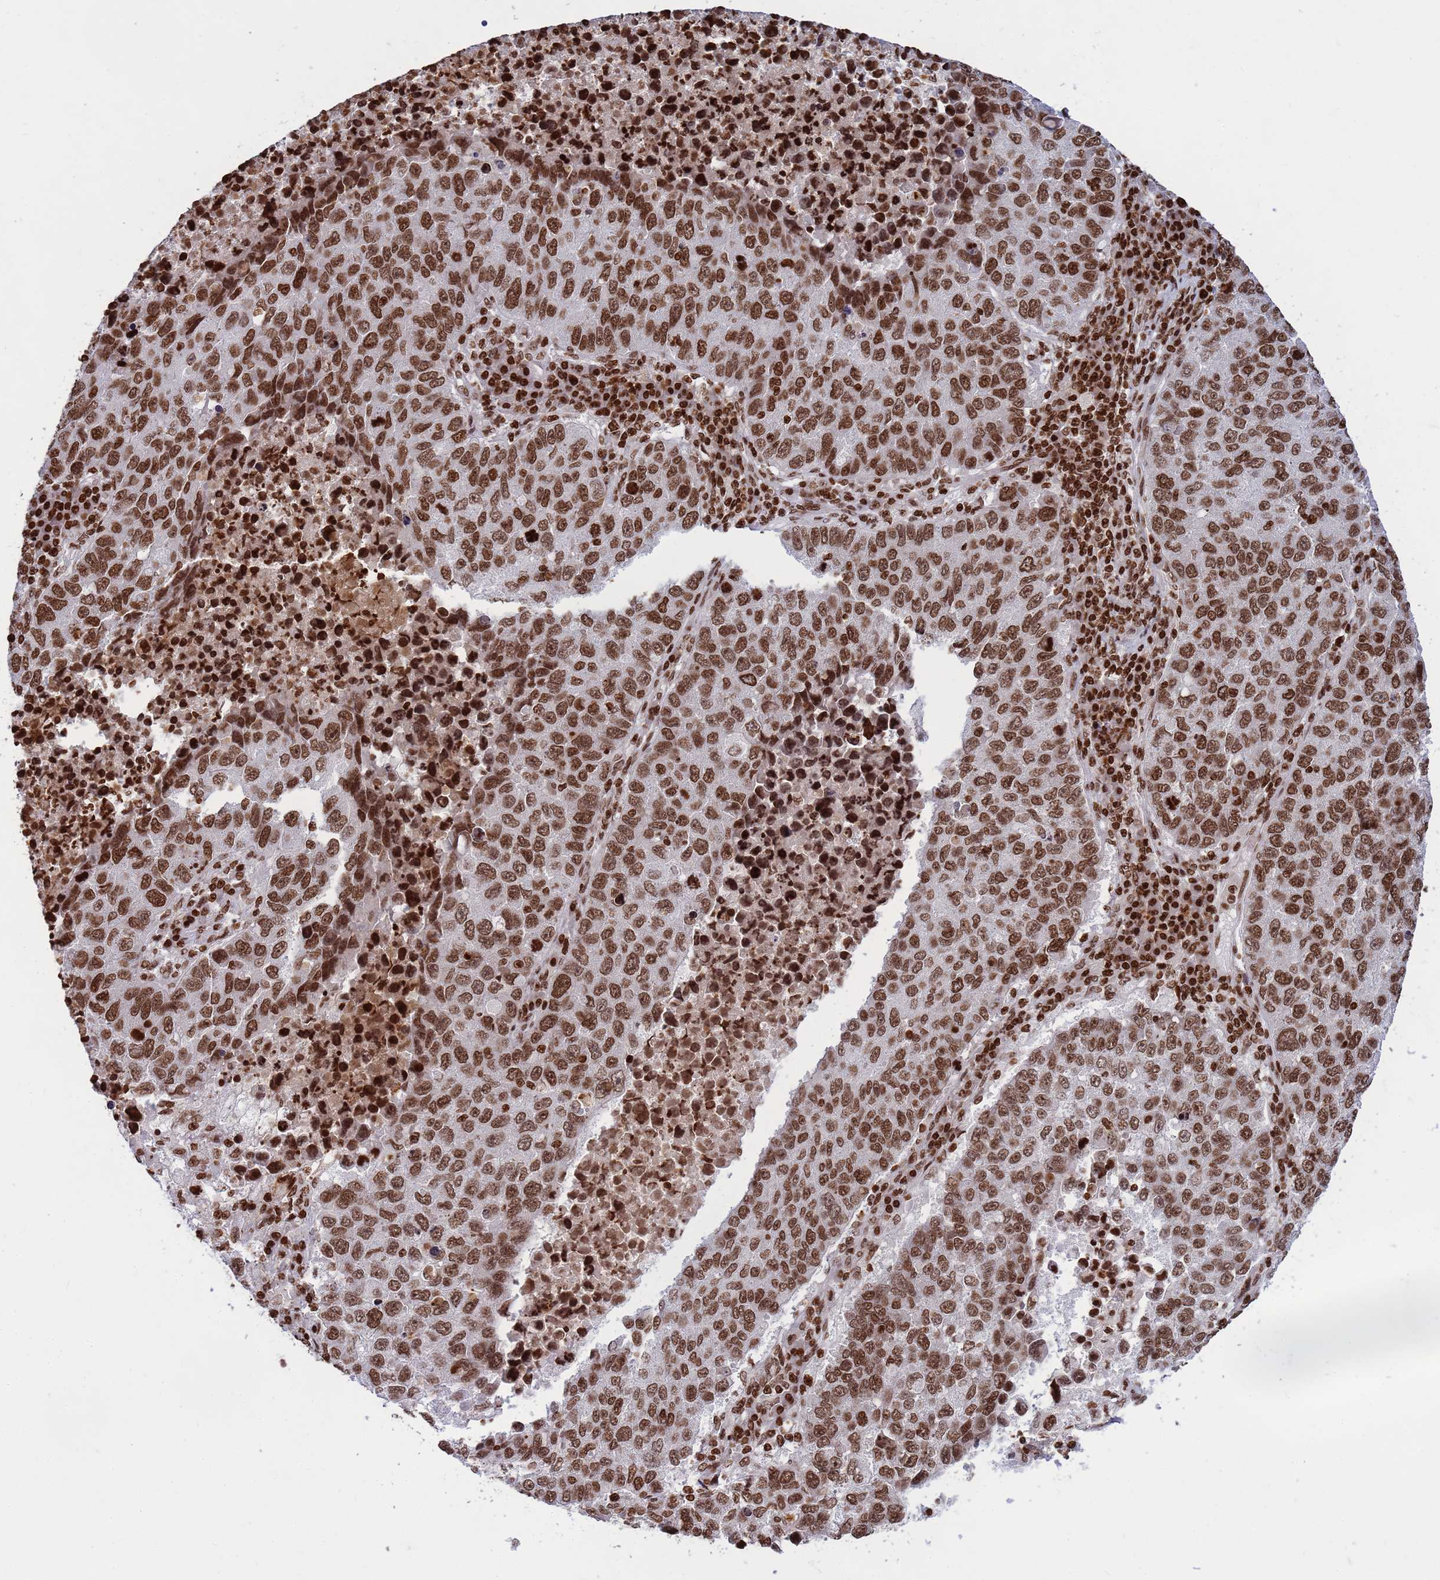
{"staining": {"intensity": "strong", "quantity": ">75%", "location": "nuclear"}, "tissue": "lung cancer", "cell_type": "Tumor cells", "image_type": "cancer", "snomed": [{"axis": "morphology", "description": "Squamous cell carcinoma, NOS"}, {"axis": "topography", "description": "Lung"}], "caption": "Lung cancer (squamous cell carcinoma) stained with immunohistochemistry (IHC) demonstrates strong nuclear expression in about >75% of tumor cells.", "gene": "H3-3B", "patient": {"sex": "male", "age": 73}}